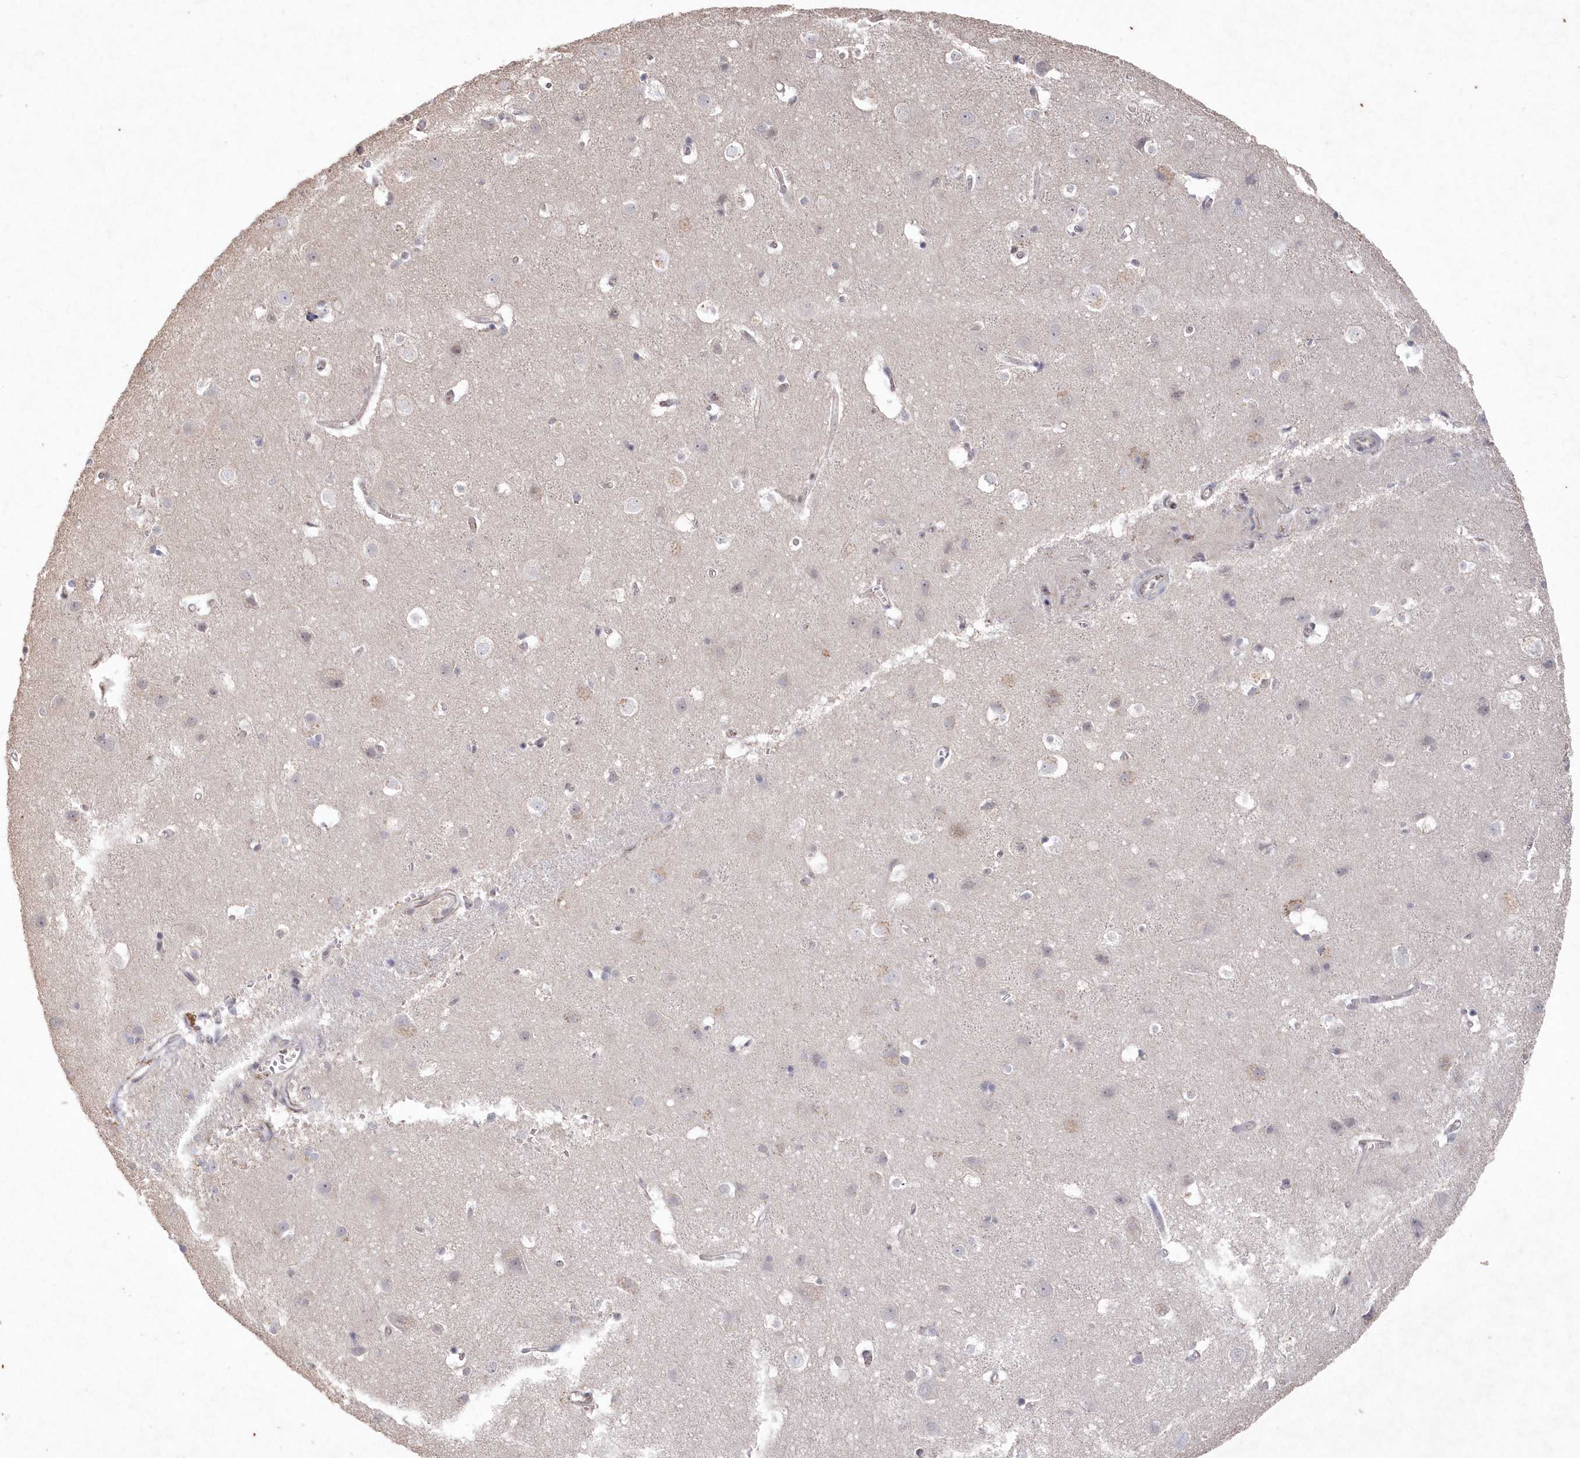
{"staining": {"intensity": "negative", "quantity": "none", "location": "none"}, "tissue": "cerebral cortex", "cell_type": "Endothelial cells", "image_type": "normal", "snomed": [{"axis": "morphology", "description": "Normal tissue, NOS"}, {"axis": "topography", "description": "Cerebral cortex"}], "caption": "This is an IHC photomicrograph of normal cerebral cortex. There is no positivity in endothelial cells.", "gene": "VSIG2", "patient": {"sex": "male", "age": 54}}